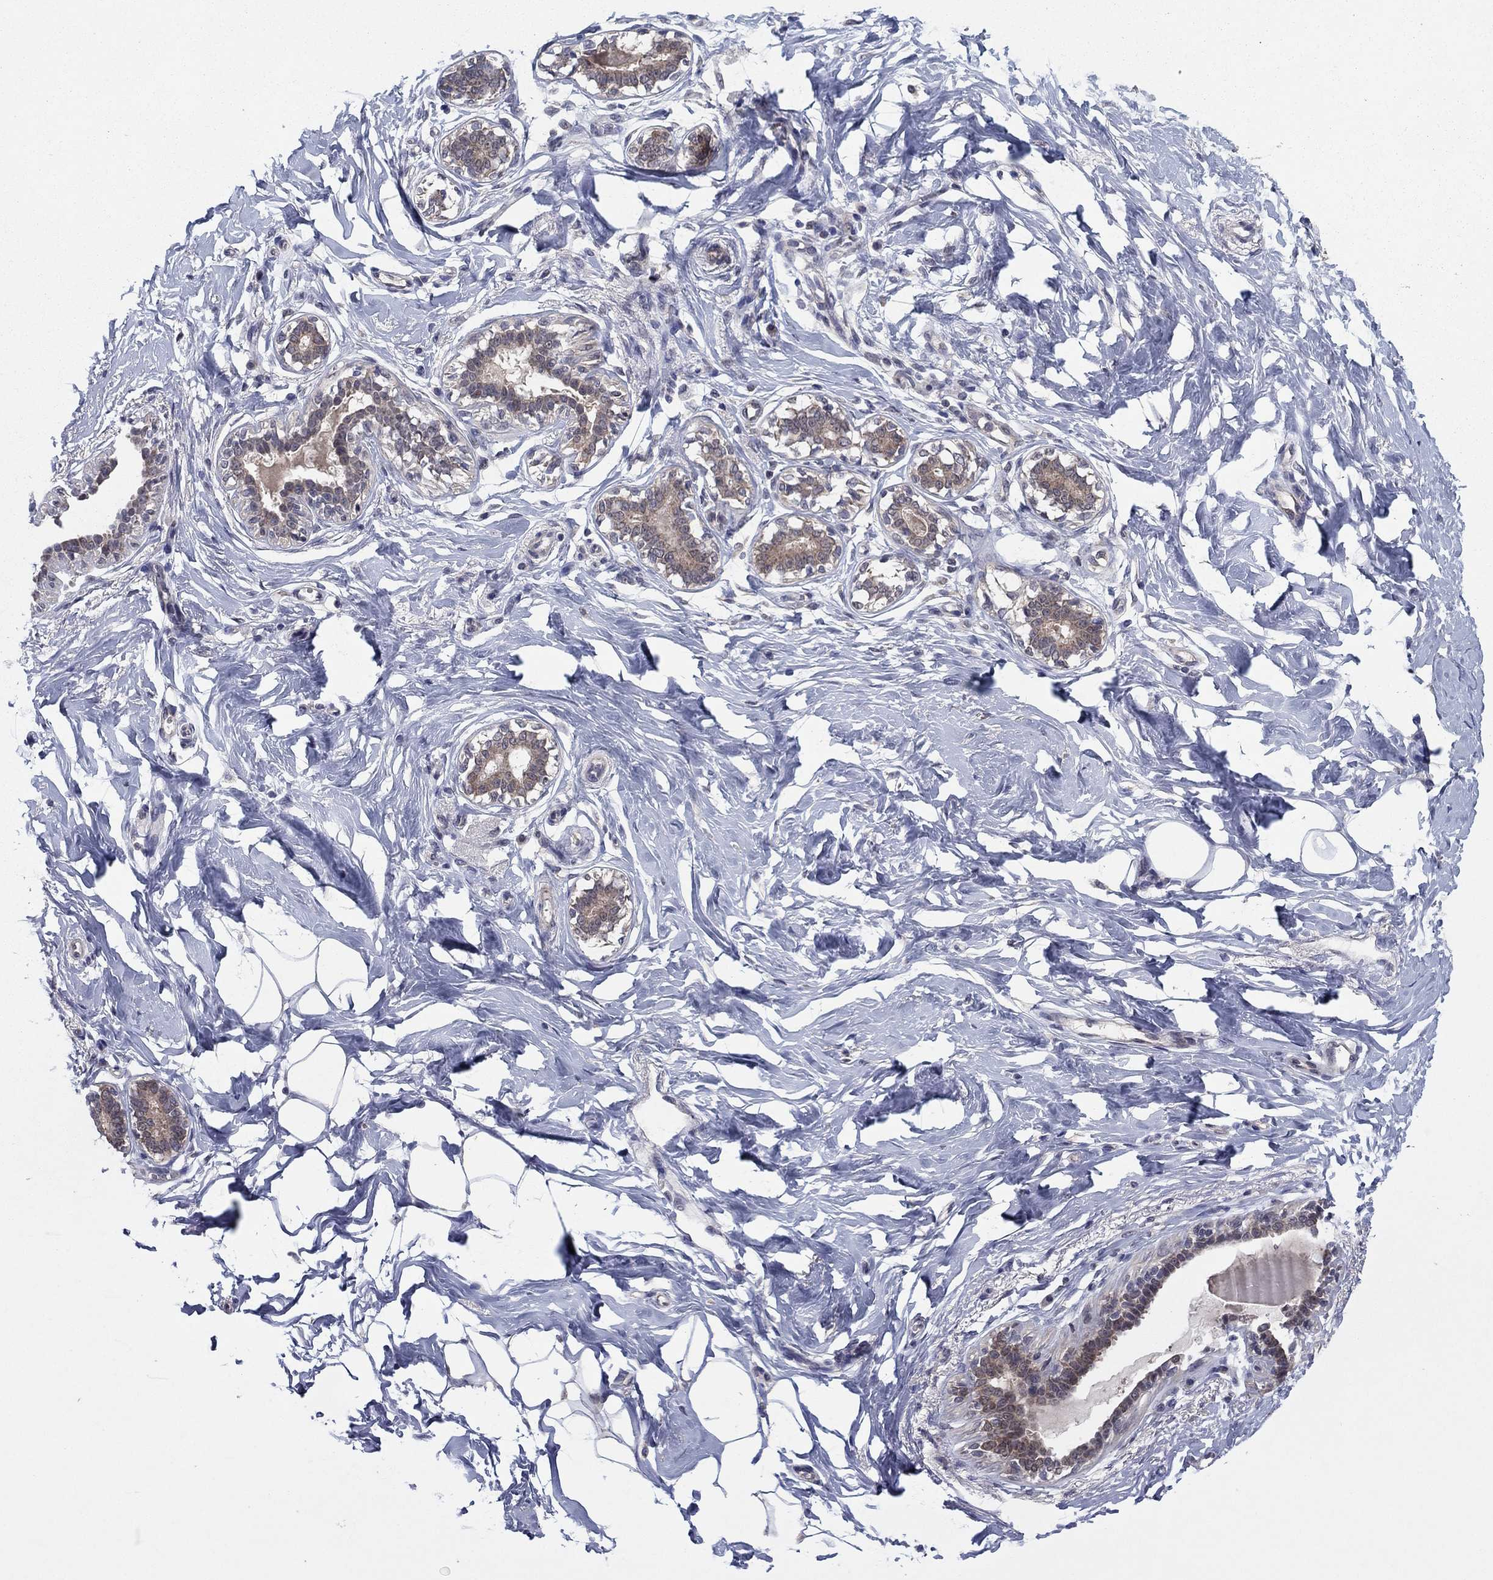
{"staining": {"intensity": "negative", "quantity": "none", "location": "none"}, "tissue": "breast", "cell_type": "Adipocytes", "image_type": "normal", "snomed": [{"axis": "morphology", "description": "Normal tissue, NOS"}, {"axis": "morphology", "description": "Lobular carcinoma, in situ"}, {"axis": "topography", "description": "Breast"}], "caption": "IHC photomicrograph of unremarkable human breast stained for a protein (brown), which exhibits no expression in adipocytes. (Stains: DAB (3,3'-diaminobenzidine) immunohistochemistry (IHC) with hematoxylin counter stain, Microscopy: brightfield microscopy at high magnification).", "gene": "GRHPR", "patient": {"sex": "female", "age": 35}}